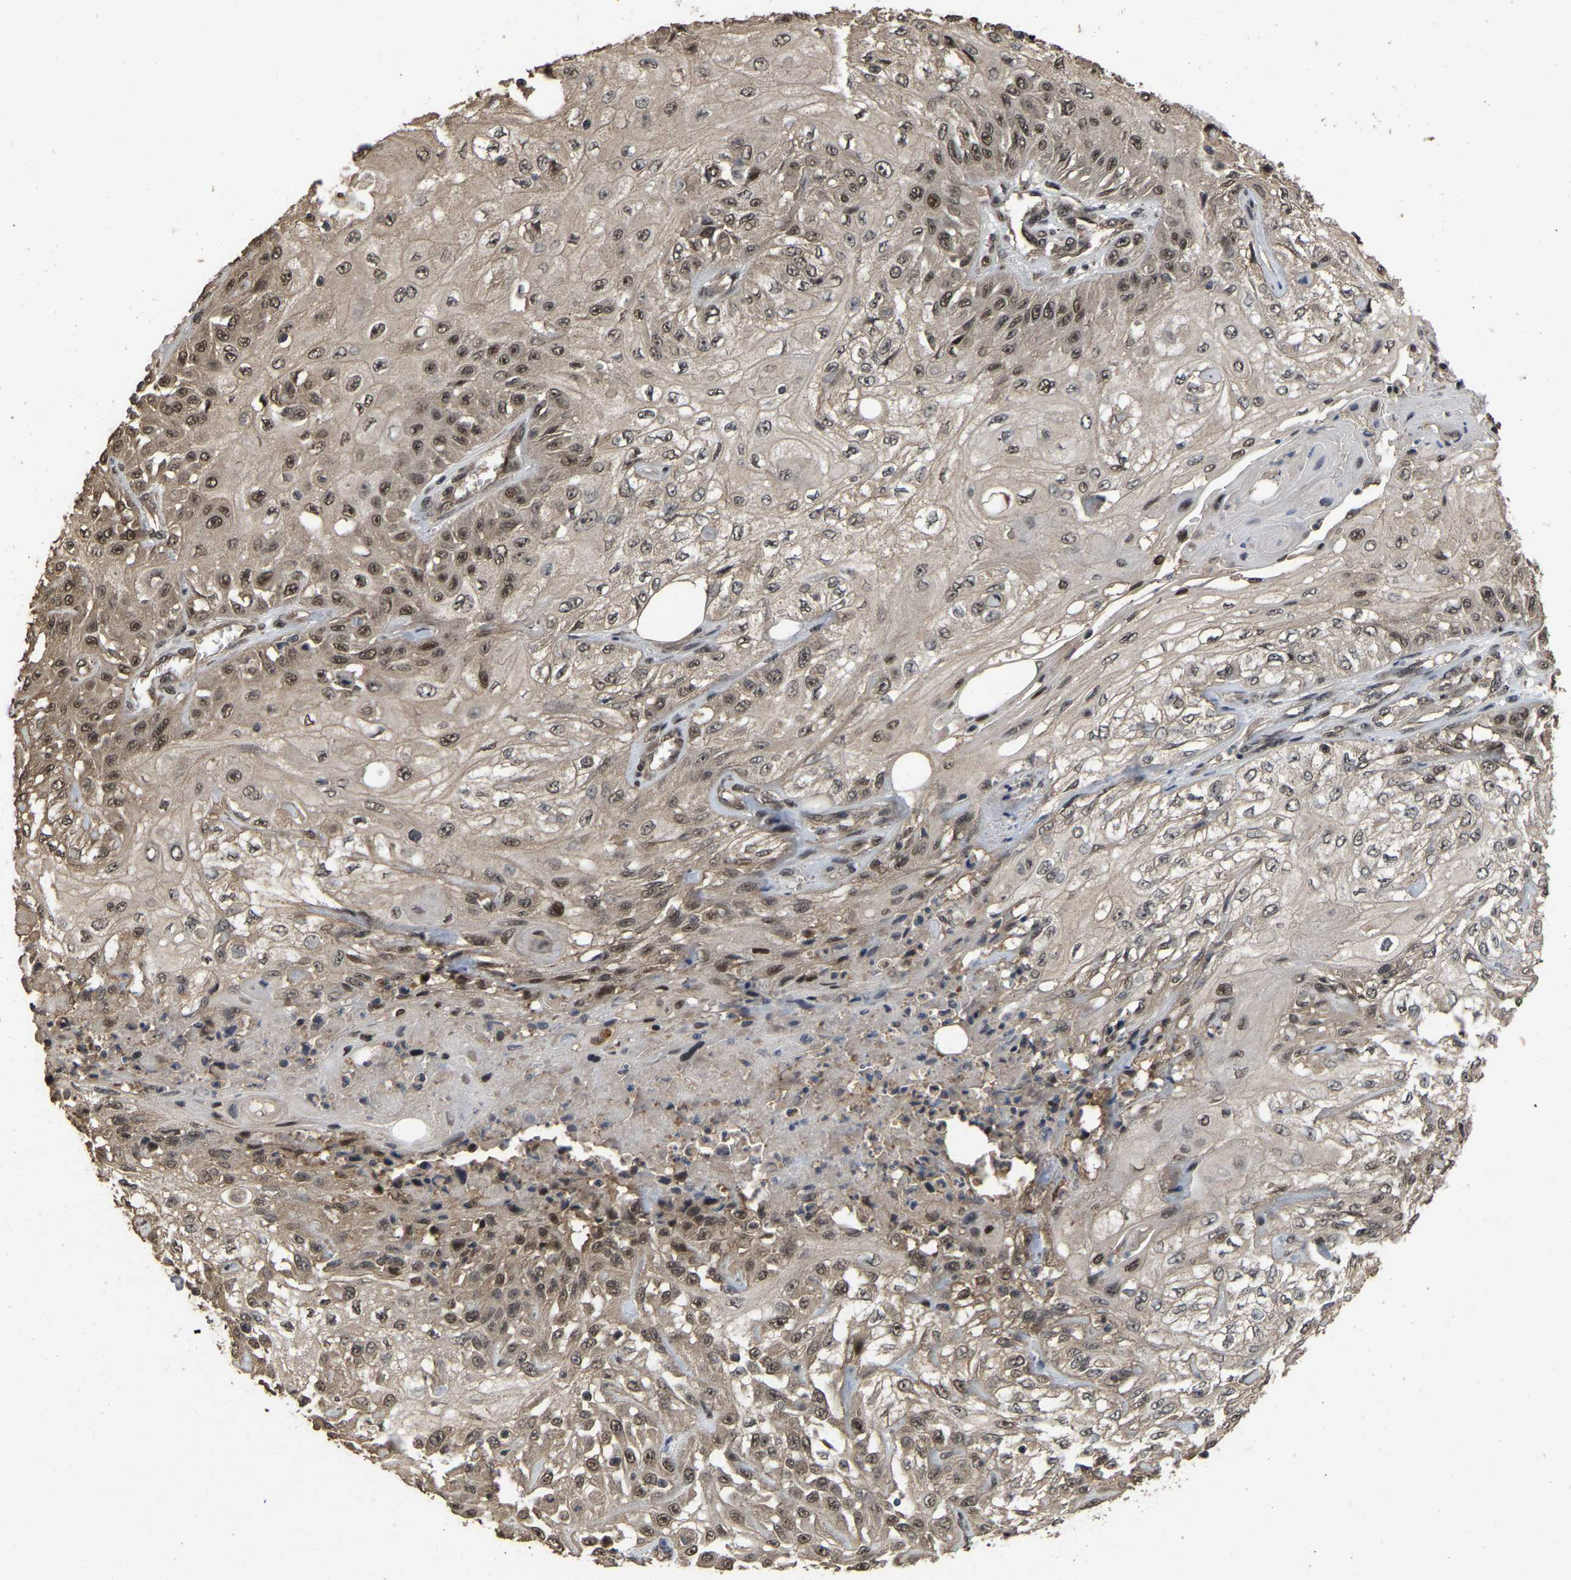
{"staining": {"intensity": "moderate", "quantity": ">75%", "location": "nuclear"}, "tissue": "skin cancer", "cell_type": "Tumor cells", "image_type": "cancer", "snomed": [{"axis": "morphology", "description": "Squamous cell carcinoma, NOS"}, {"axis": "morphology", "description": "Squamous cell carcinoma, metastatic, NOS"}, {"axis": "topography", "description": "Skin"}, {"axis": "topography", "description": "Lymph node"}], "caption": "Immunohistochemistry (IHC) of skin cancer (squamous cell carcinoma) shows medium levels of moderate nuclear positivity in about >75% of tumor cells.", "gene": "ARHGAP23", "patient": {"sex": "male", "age": 75}}